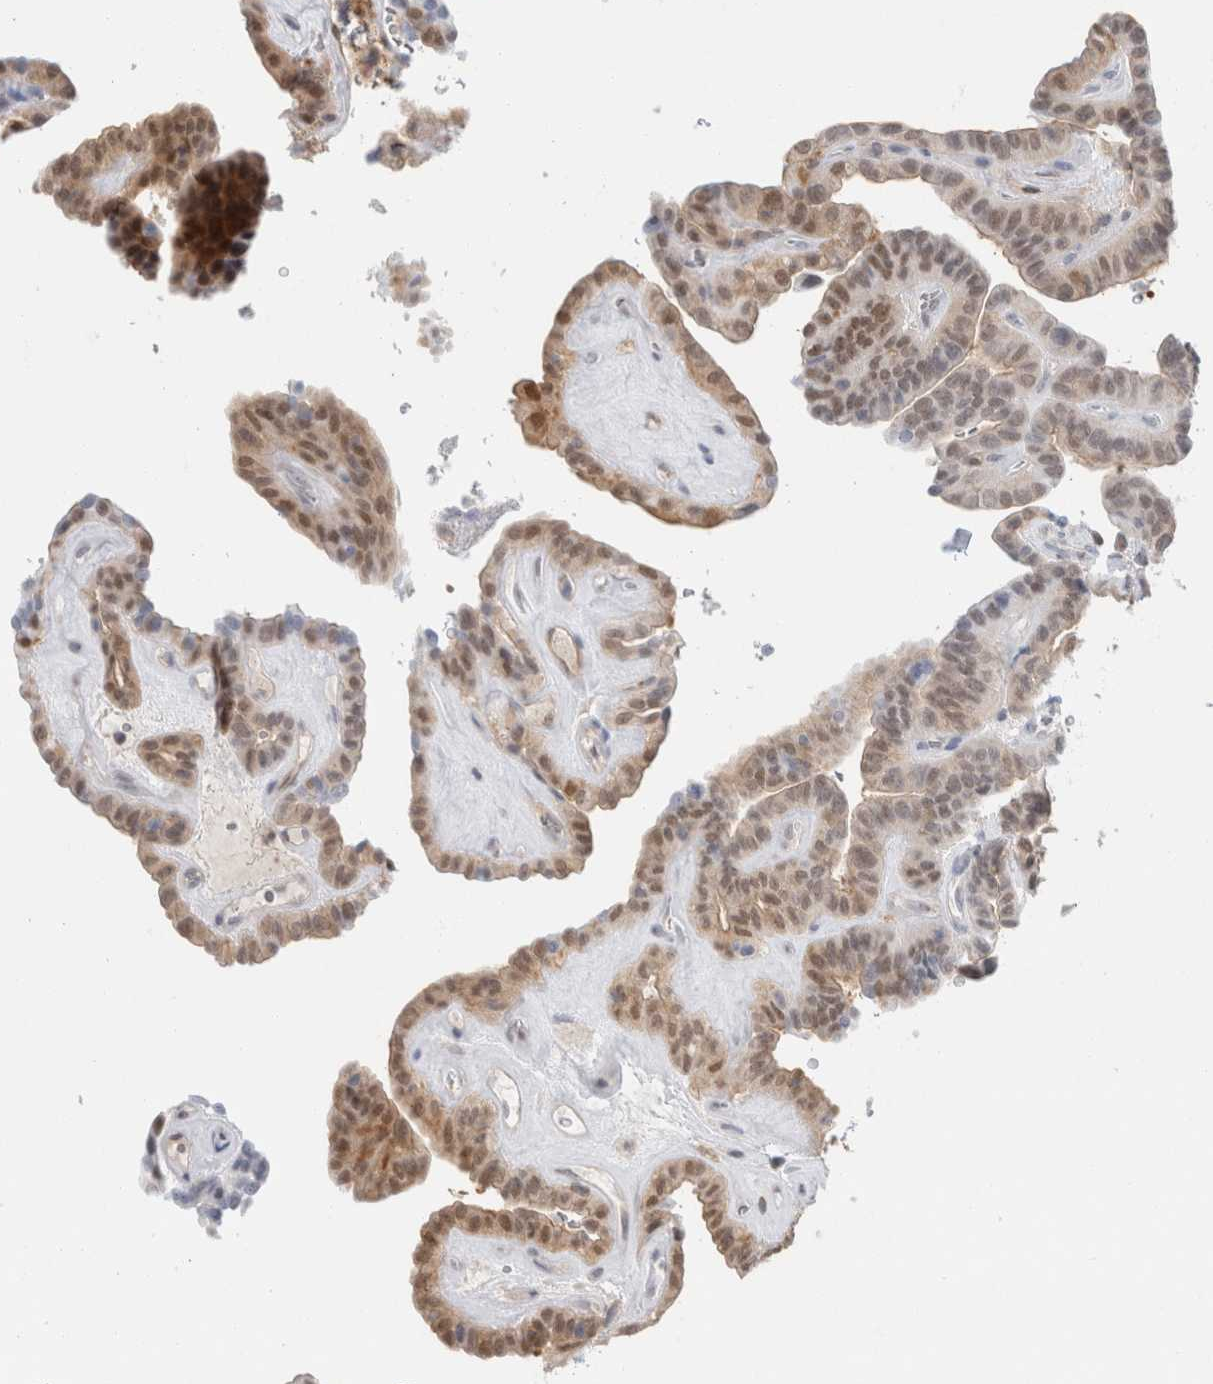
{"staining": {"intensity": "moderate", "quantity": ">75%", "location": "cytoplasmic/membranous,nuclear"}, "tissue": "thyroid cancer", "cell_type": "Tumor cells", "image_type": "cancer", "snomed": [{"axis": "morphology", "description": "Papillary adenocarcinoma, NOS"}, {"axis": "topography", "description": "Thyroid gland"}], "caption": "This is an image of immunohistochemistry staining of thyroid papillary adenocarcinoma, which shows moderate expression in the cytoplasmic/membranous and nuclear of tumor cells.", "gene": "CASP6", "patient": {"sex": "male", "age": 77}}